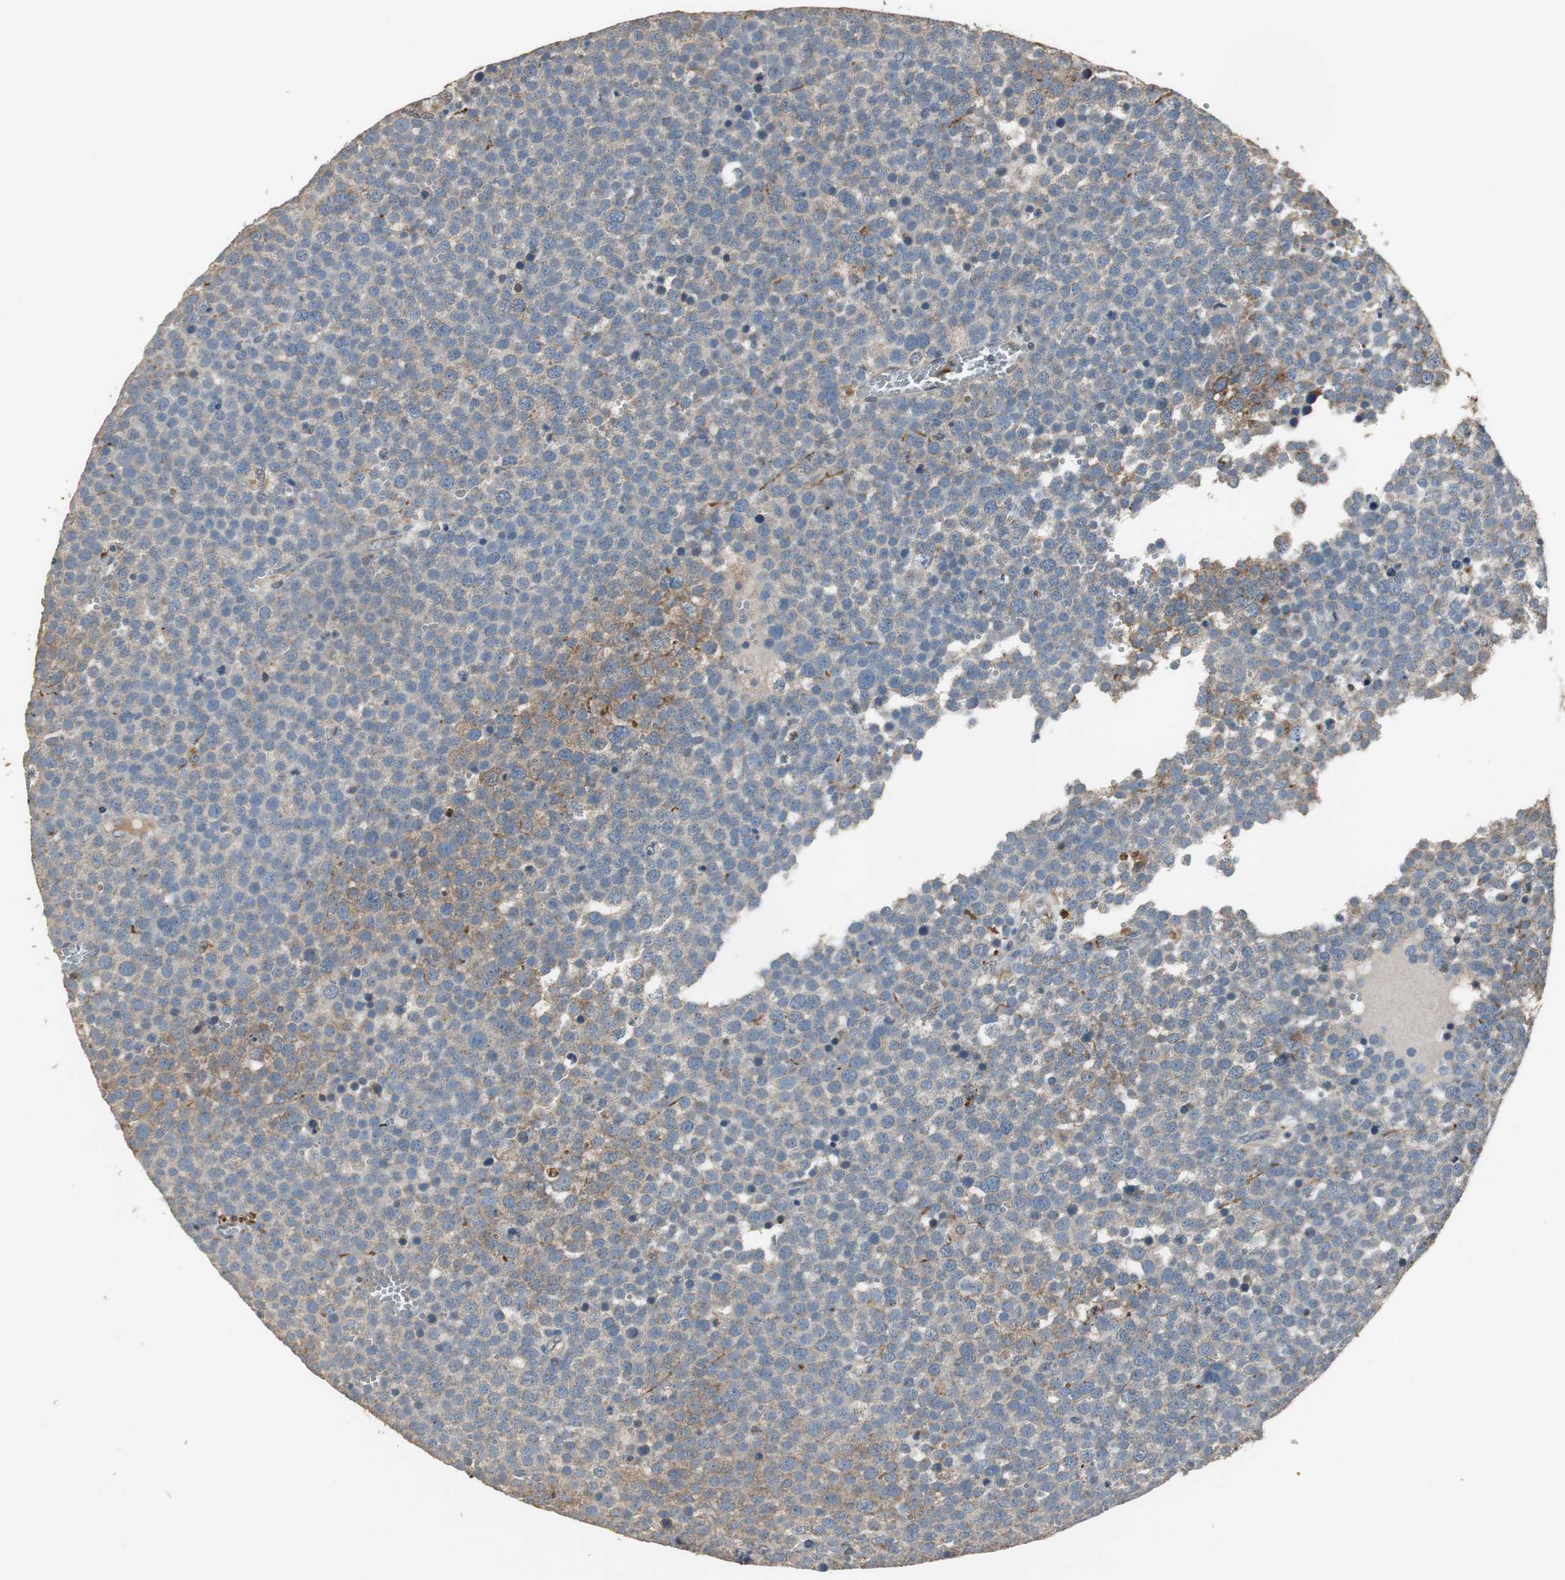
{"staining": {"intensity": "moderate", "quantity": "25%-75%", "location": "cytoplasmic/membranous"}, "tissue": "testis cancer", "cell_type": "Tumor cells", "image_type": "cancer", "snomed": [{"axis": "morphology", "description": "Seminoma, NOS"}, {"axis": "topography", "description": "Testis"}], "caption": "Testis cancer stained with a brown dye displays moderate cytoplasmic/membranous positive expression in about 25%-75% of tumor cells.", "gene": "JTB", "patient": {"sex": "male", "age": 71}}